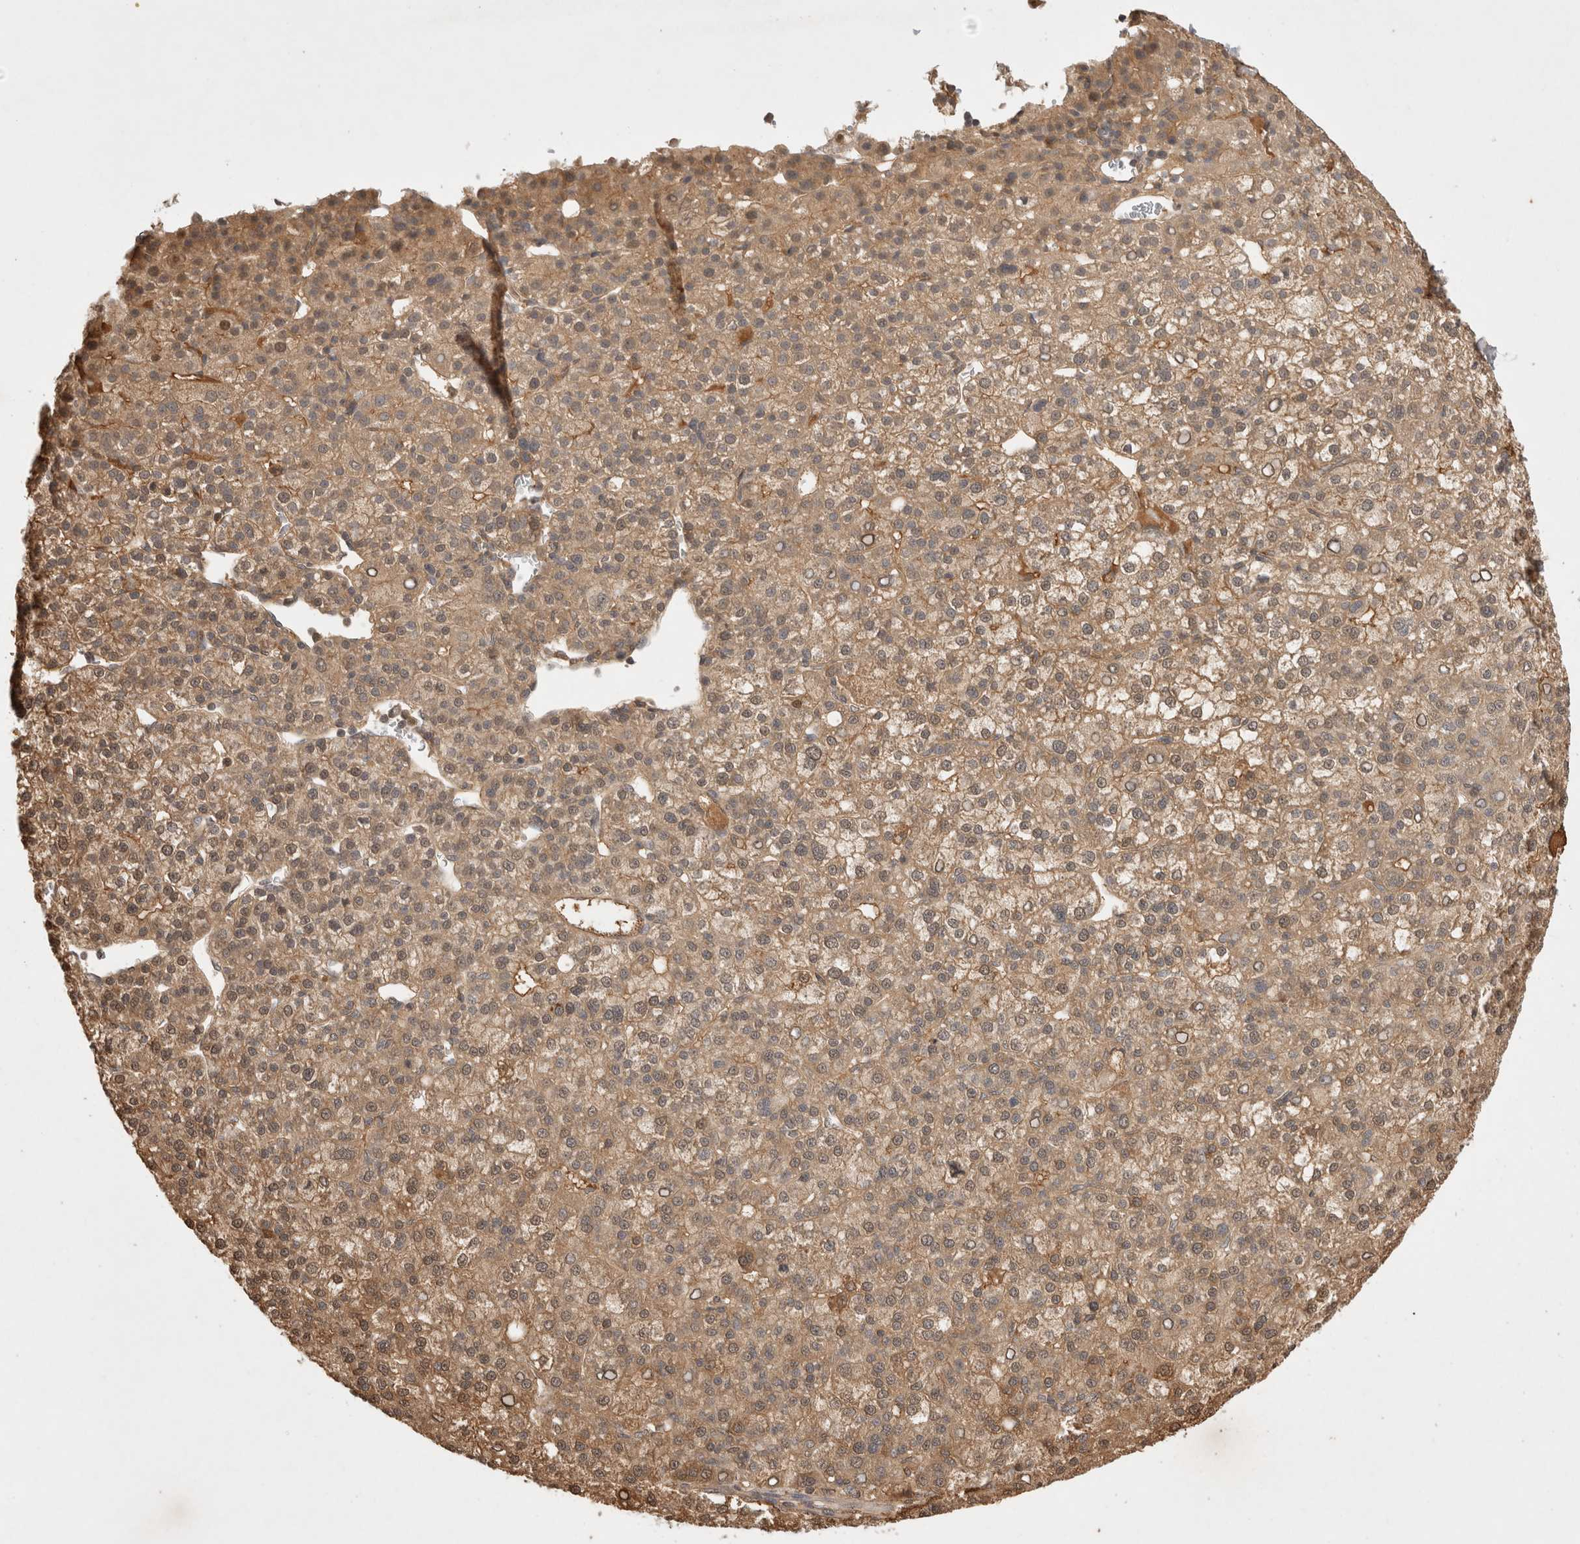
{"staining": {"intensity": "moderate", "quantity": ">75%", "location": "cytoplasmic/membranous"}, "tissue": "liver cancer", "cell_type": "Tumor cells", "image_type": "cancer", "snomed": [{"axis": "morphology", "description": "Carcinoma, Hepatocellular, NOS"}, {"axis": "topography", "description": "Liver"}], "caption": "Protein positivity by immunohistochemistry demonstrates moderate cytoplasmic/membranous staining in approximately >75% of tumor cells in liver cancer (hepatocellular carcinoma). Ihc stains the protein in brown and the nuclei are stained blue.", "gene": "PRMT3", "patient": {"sex": "female", "age": 58}}